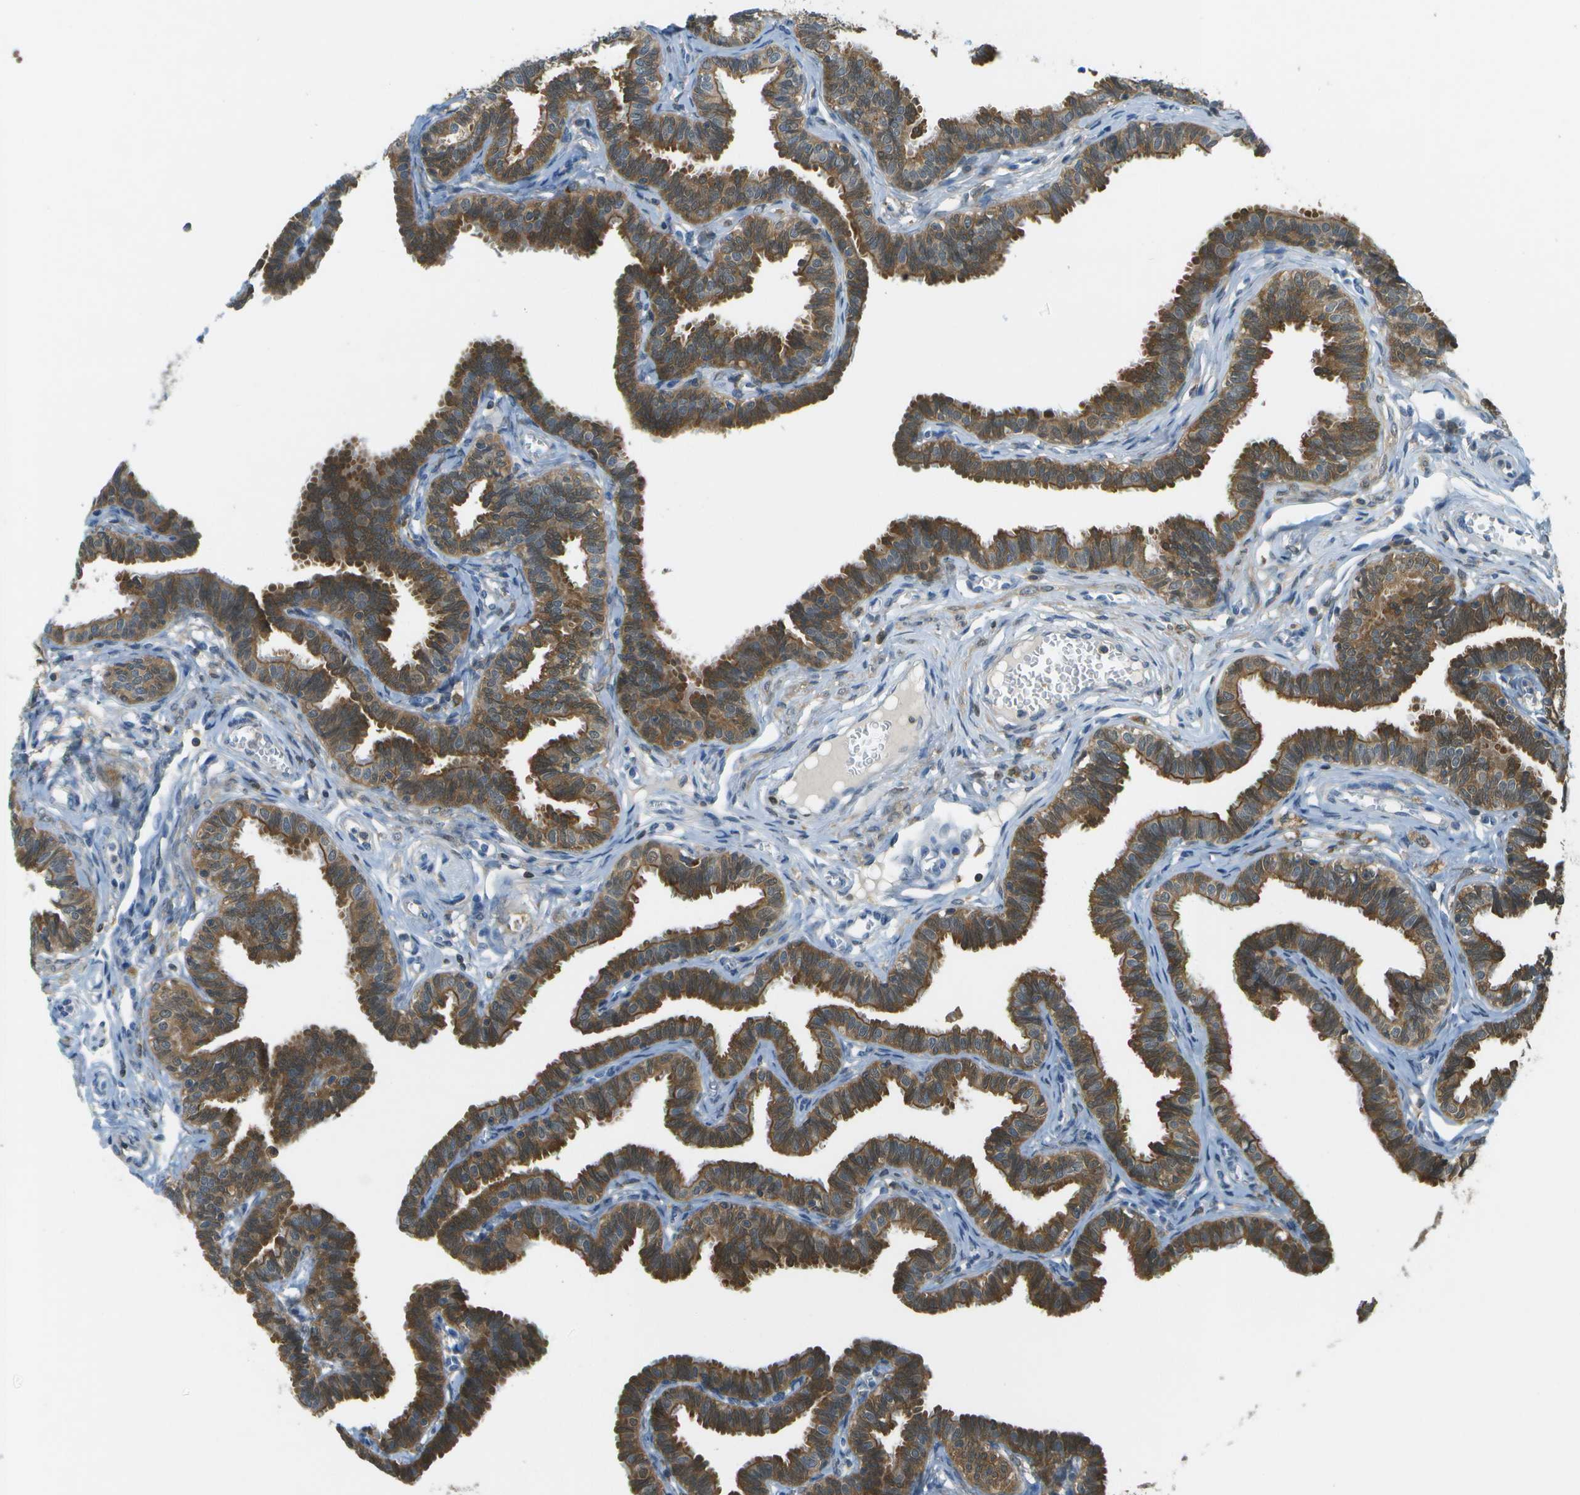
{"staining": {"intensity": "strong", "quantity": ">75%", "location": "cytoplasmic/membranous"}, "tissue": "fallopian tube", "cell_type": "Glandular cells", "image_type": "normal", "snomed": [{"axis": "morphology", "description": "Normal tissue, NOS"}, {"axis": "topography", "description": "Fallopian tube"}, {"axis": "topography", "description": "Ovary"}], "caption": "An immunohistochemistry histopathology image of benign tissue is shown. Protein staining in brown labels strong cytoplasmic/membranous positivity in fallopian tube within glandular cells.", "gene": "CDH23", "patient": {"sex": "female", "age": 23}}